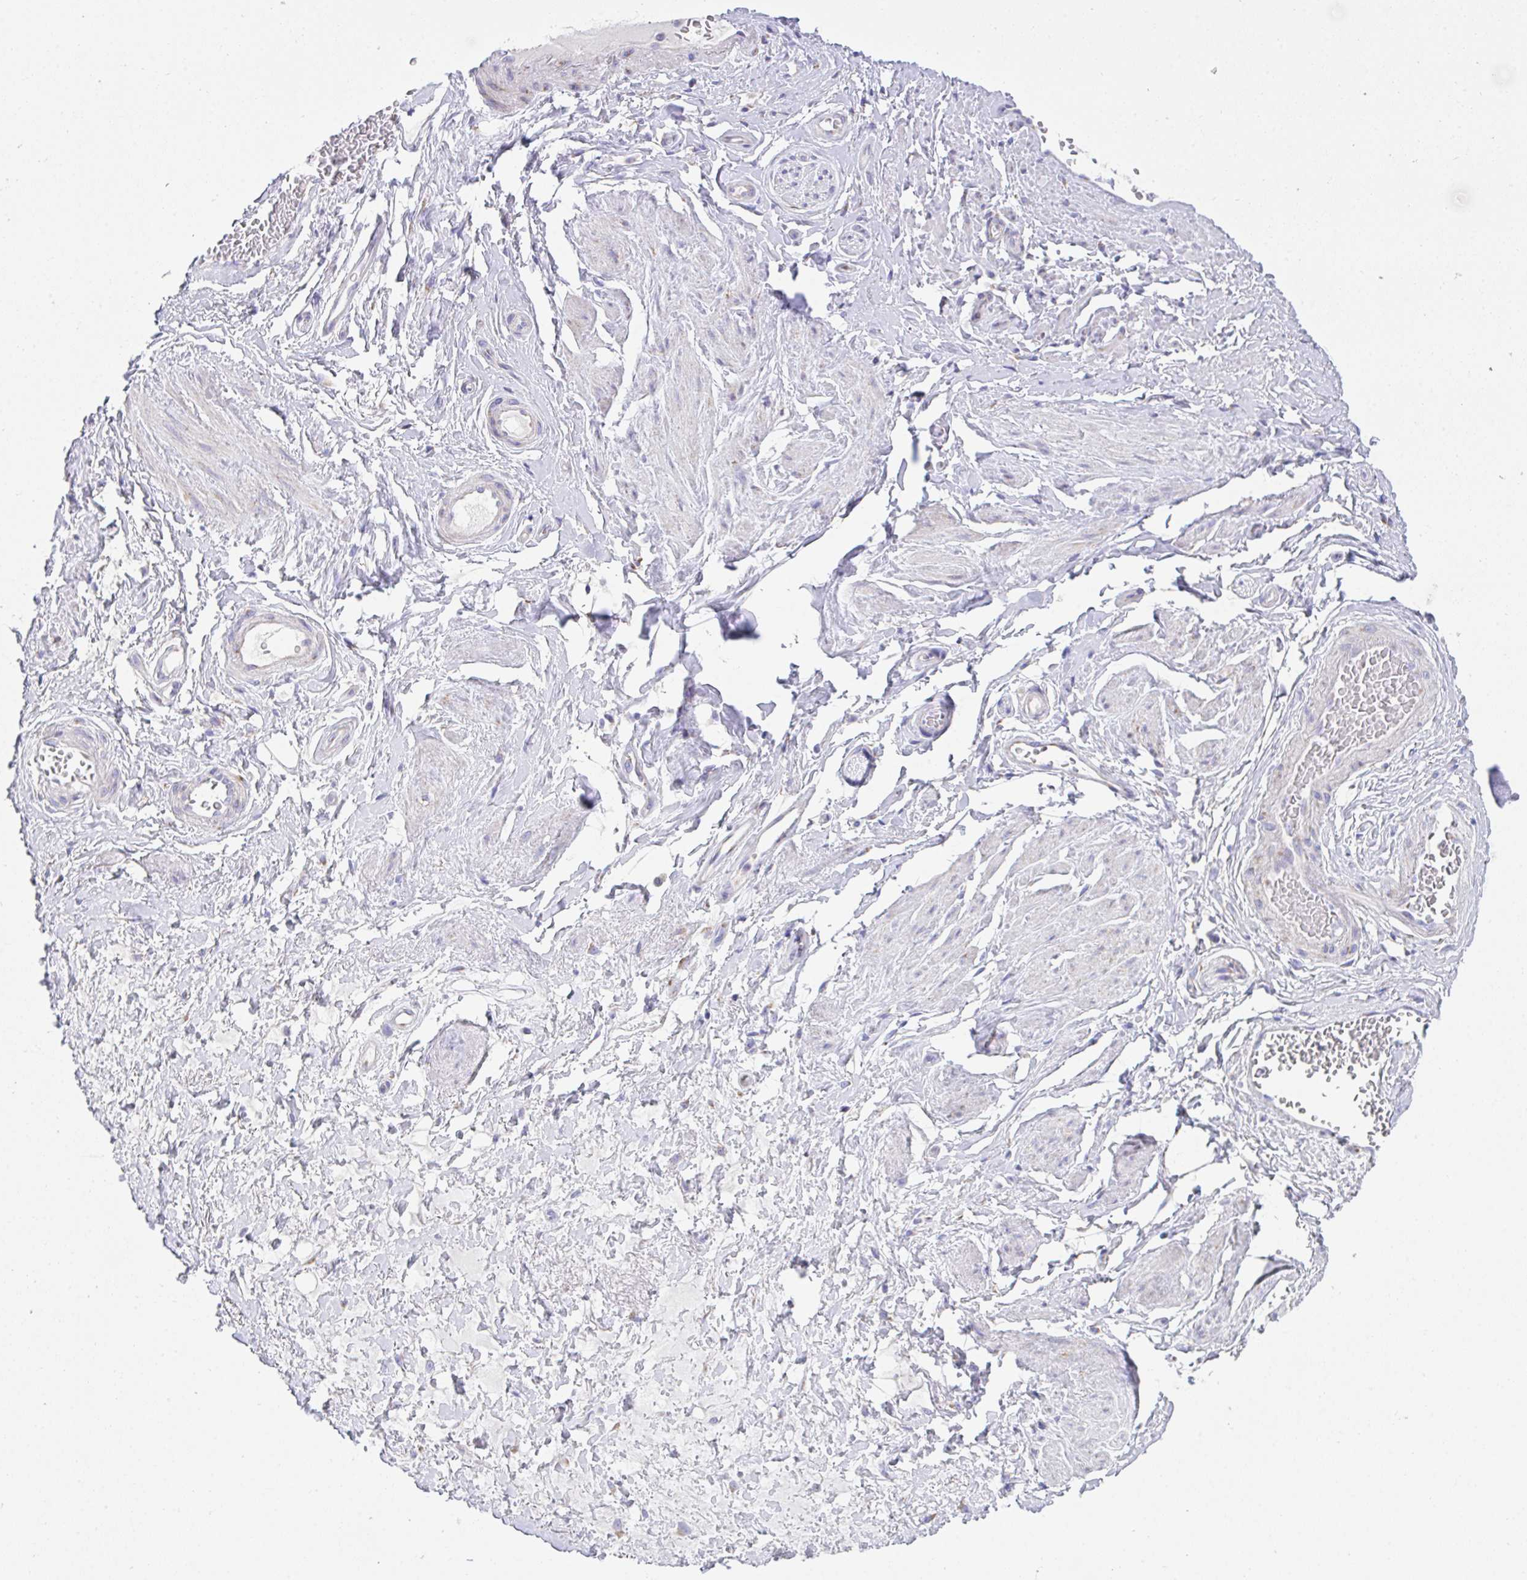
{"staining": {"intensity": "negative", "quantity": "none", "location": "none"}, "tissue": "adipose tissue", "cell_type": "Adipocytes", "image_type": "normal", "snomed": [{"axis": "morphology", "description": "Normal tissue, NOS"}, {"axis": "topography", "description": "Vagina"}, {"axis": "topography", "description": "Peripheral nerve tissue"}], "caption": "Adipocytes show no significant staining in benign adipose tissue. The staining is performed using DAB brown chromogen with nuclei counter-stained in using hematoxylin.", "gene": "MIA3", "patient": {"sex": "female", "age": 71}}